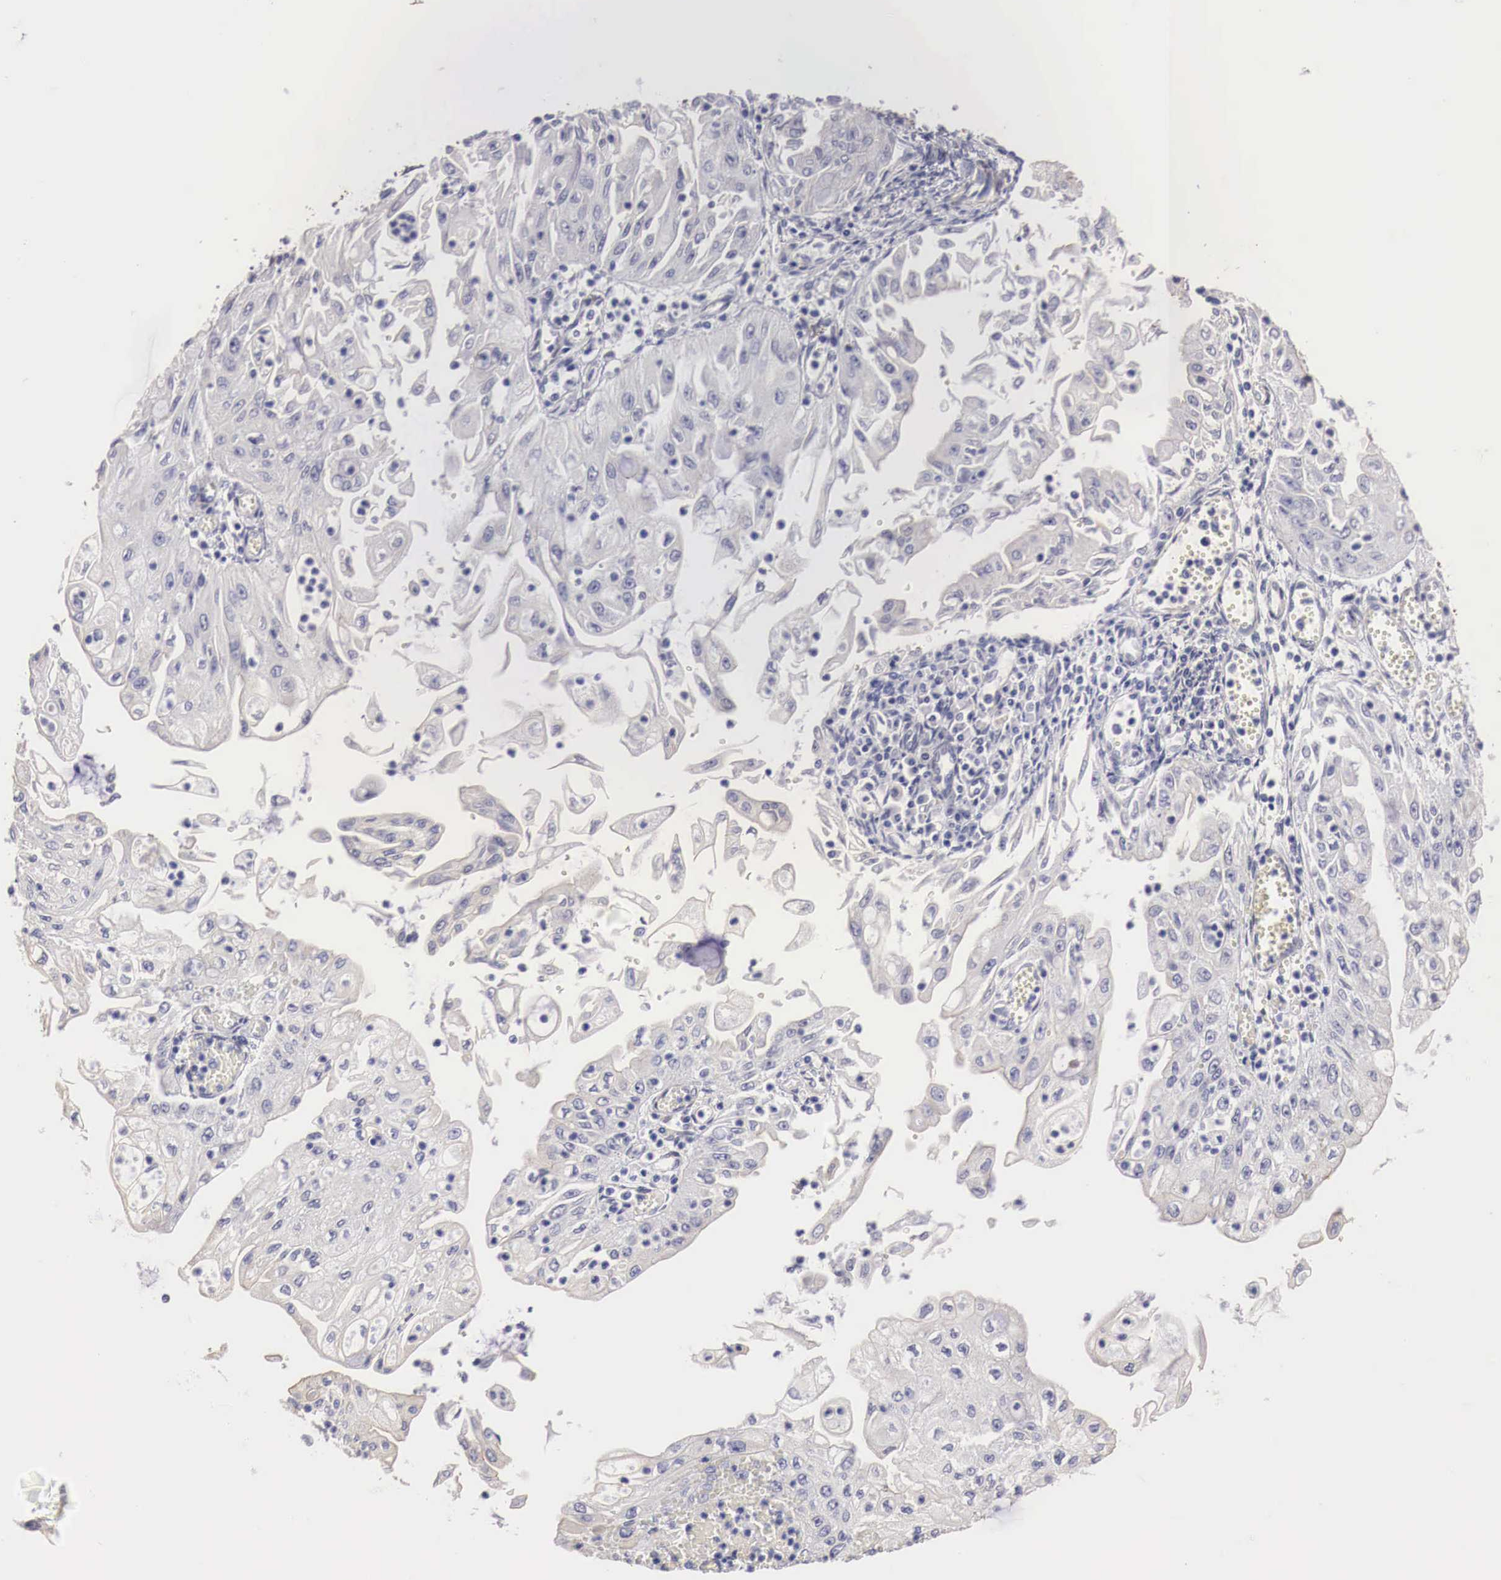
{"staining": {"intensity": "negative", "quantity": "none", "location": "none"}, "tissue": "endometrial cancer", "cell_type": "Tumor cells", "image_type": "cancer", "snomed": [{"axis": "morphology", "description": "Adenocarcinoma, NOS"}, {"axis": "topography", "description": "Endometrium"}], "caption": "An image of adenocarcinoma (endometrial) stained for a protein reveals no brown staining in tumor cells.", "gene": "ENOX2", "patient": {"sex": "female", "age": 75}}